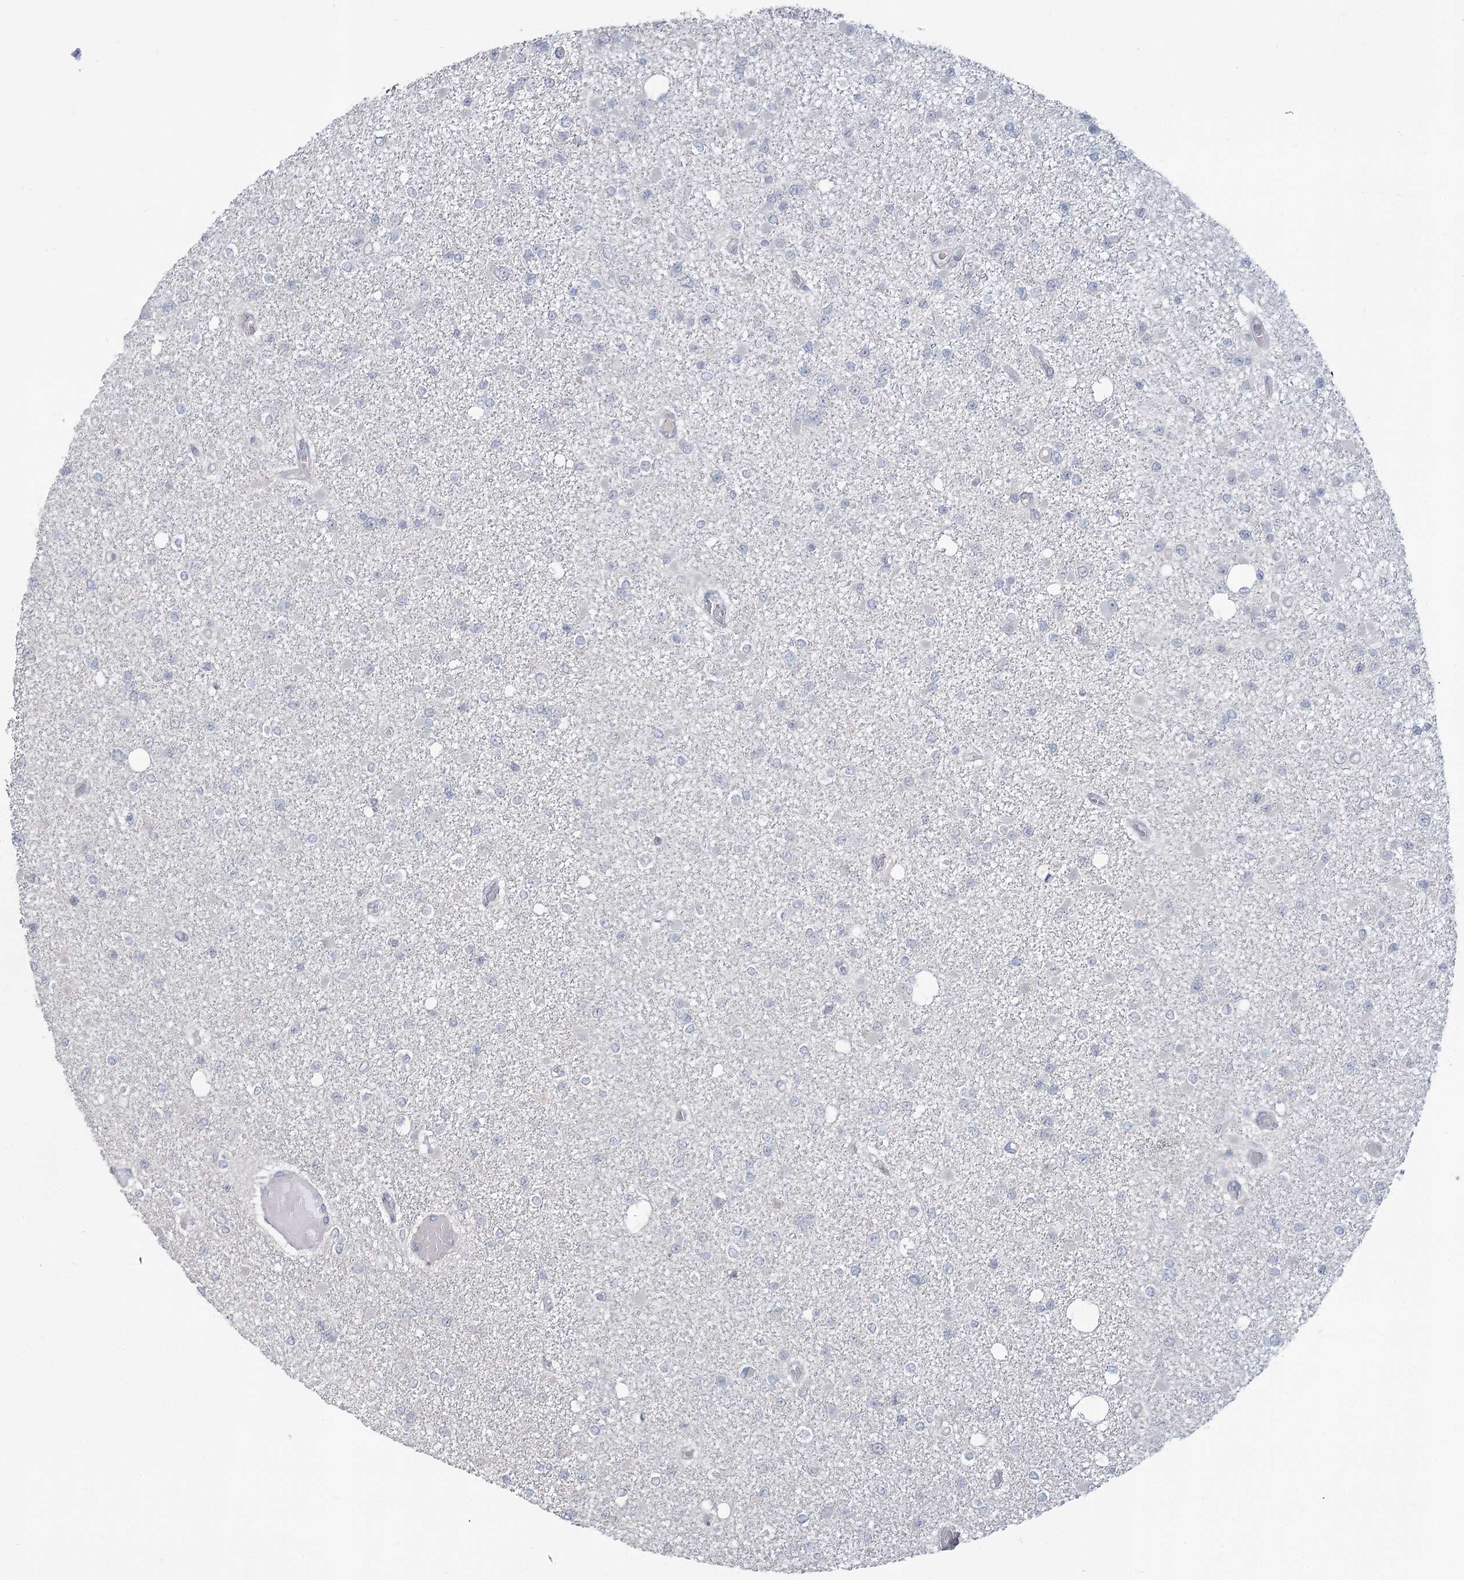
{"staining": {"intensity": "negative", "quantity": "none", "location": "none"}, "tissue": "glioma", "cell_type": "Tumor cells", "image_type": "cancer", "snomed": [{"axis": "morphology", "description": "Glioma, malignant, Low grade"}, {"axis": "topography", "description": "Brain"}], "caption": "Tumor cells are negative for brown protein staining in malignant glioma (low-grade).", "gene": "SLC9A3", "patient": {"sex": "female", "age": 22}}